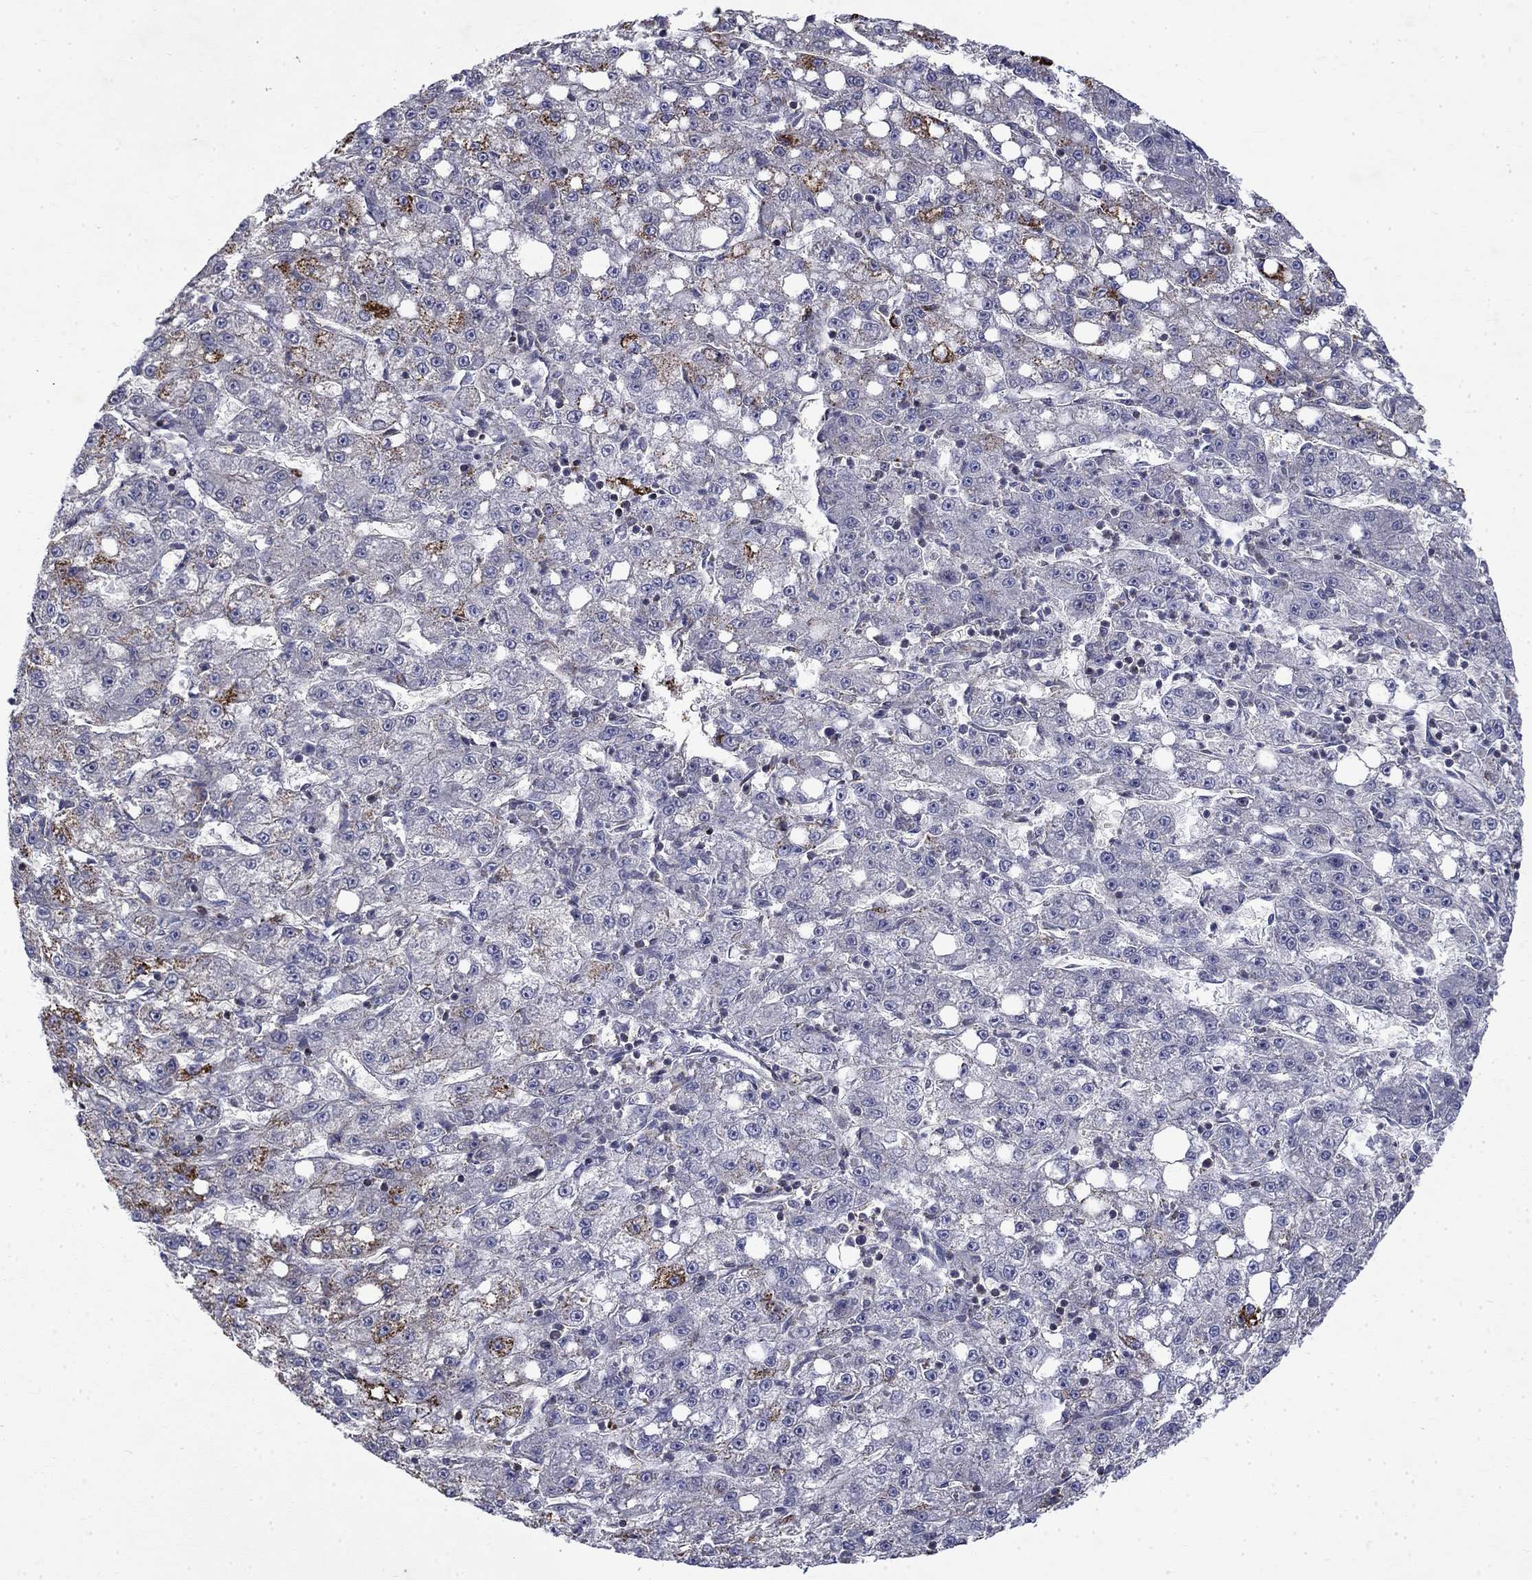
{"staining": {"intensity": "negative", "quantity": "none", "location": "none"}, "tissue": "liver cancer", "cell_type": "Tumor cells", "image_type": "cancer", "snomed": [{"axis": "morphology", "description": "Carcinoma, Hepatocellular, NOS"}, {"axis": "topography", "description": "Liver"}], "caption": "Liver cancer (hepatocellular carcinoma) was stained to show a protein in brown. There is no significant positivity in tumor cells.", "gene": "PCBP3", "patient": {"sex": "female", "age": 65}}